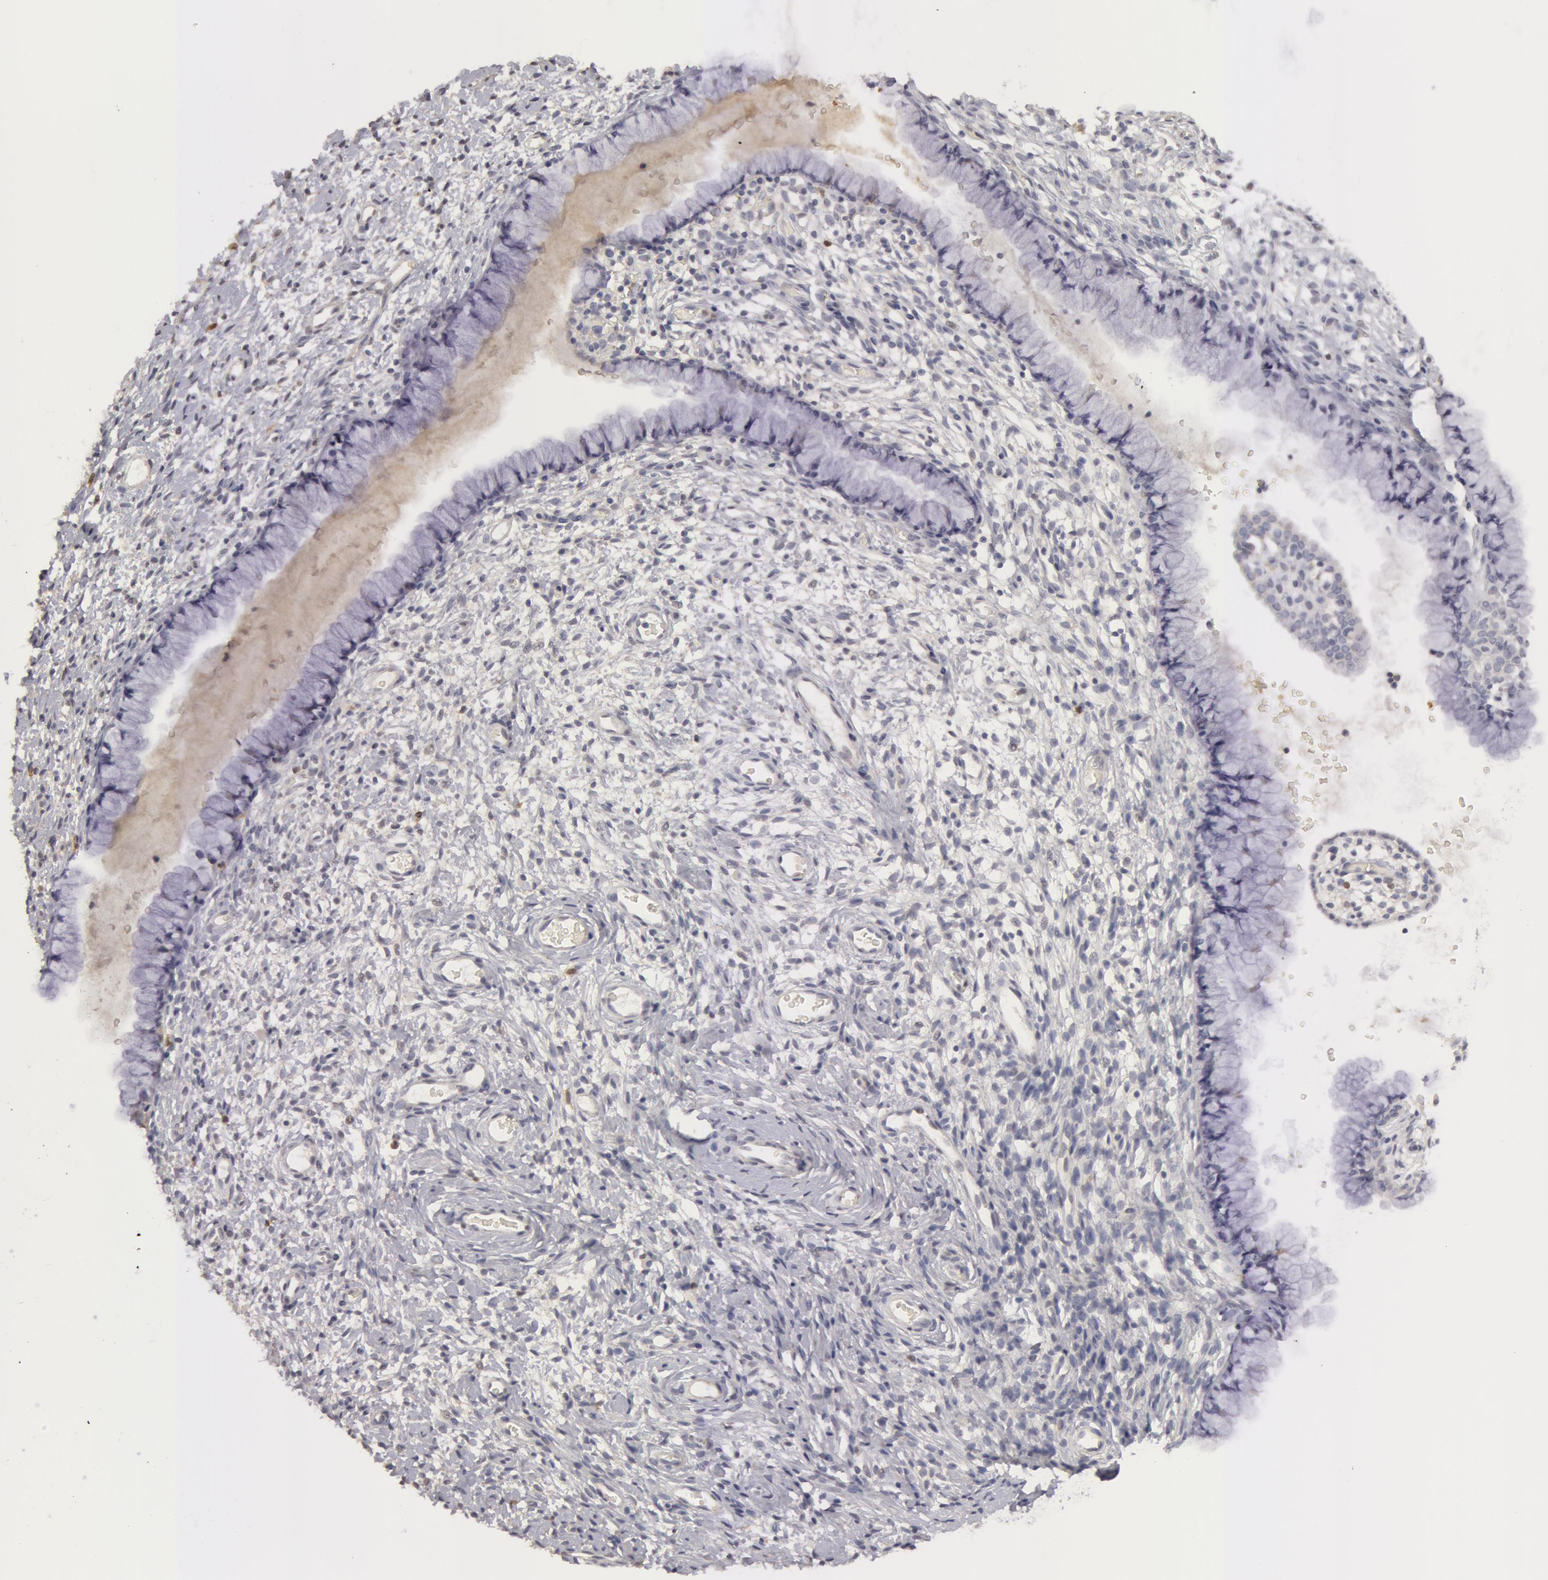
{"staining": {"intensity": "weak", "quantity": "<25%", "location": "cytoplasmic/membranous"}, "tissue": "cervix", "cell_type": "Glandular cells", "image_type": "normal", "snomed": [{"axis": "morphology", "description": "Normal tissue, NOS"}, {"axis": "topography", "description": "Cervix"}], "caption": "Immunohistochemistry of normal human cervix reveals no positivity in glandular cells.", "gene": "CAT", "patient": {"sex": "female", "age": 70}}